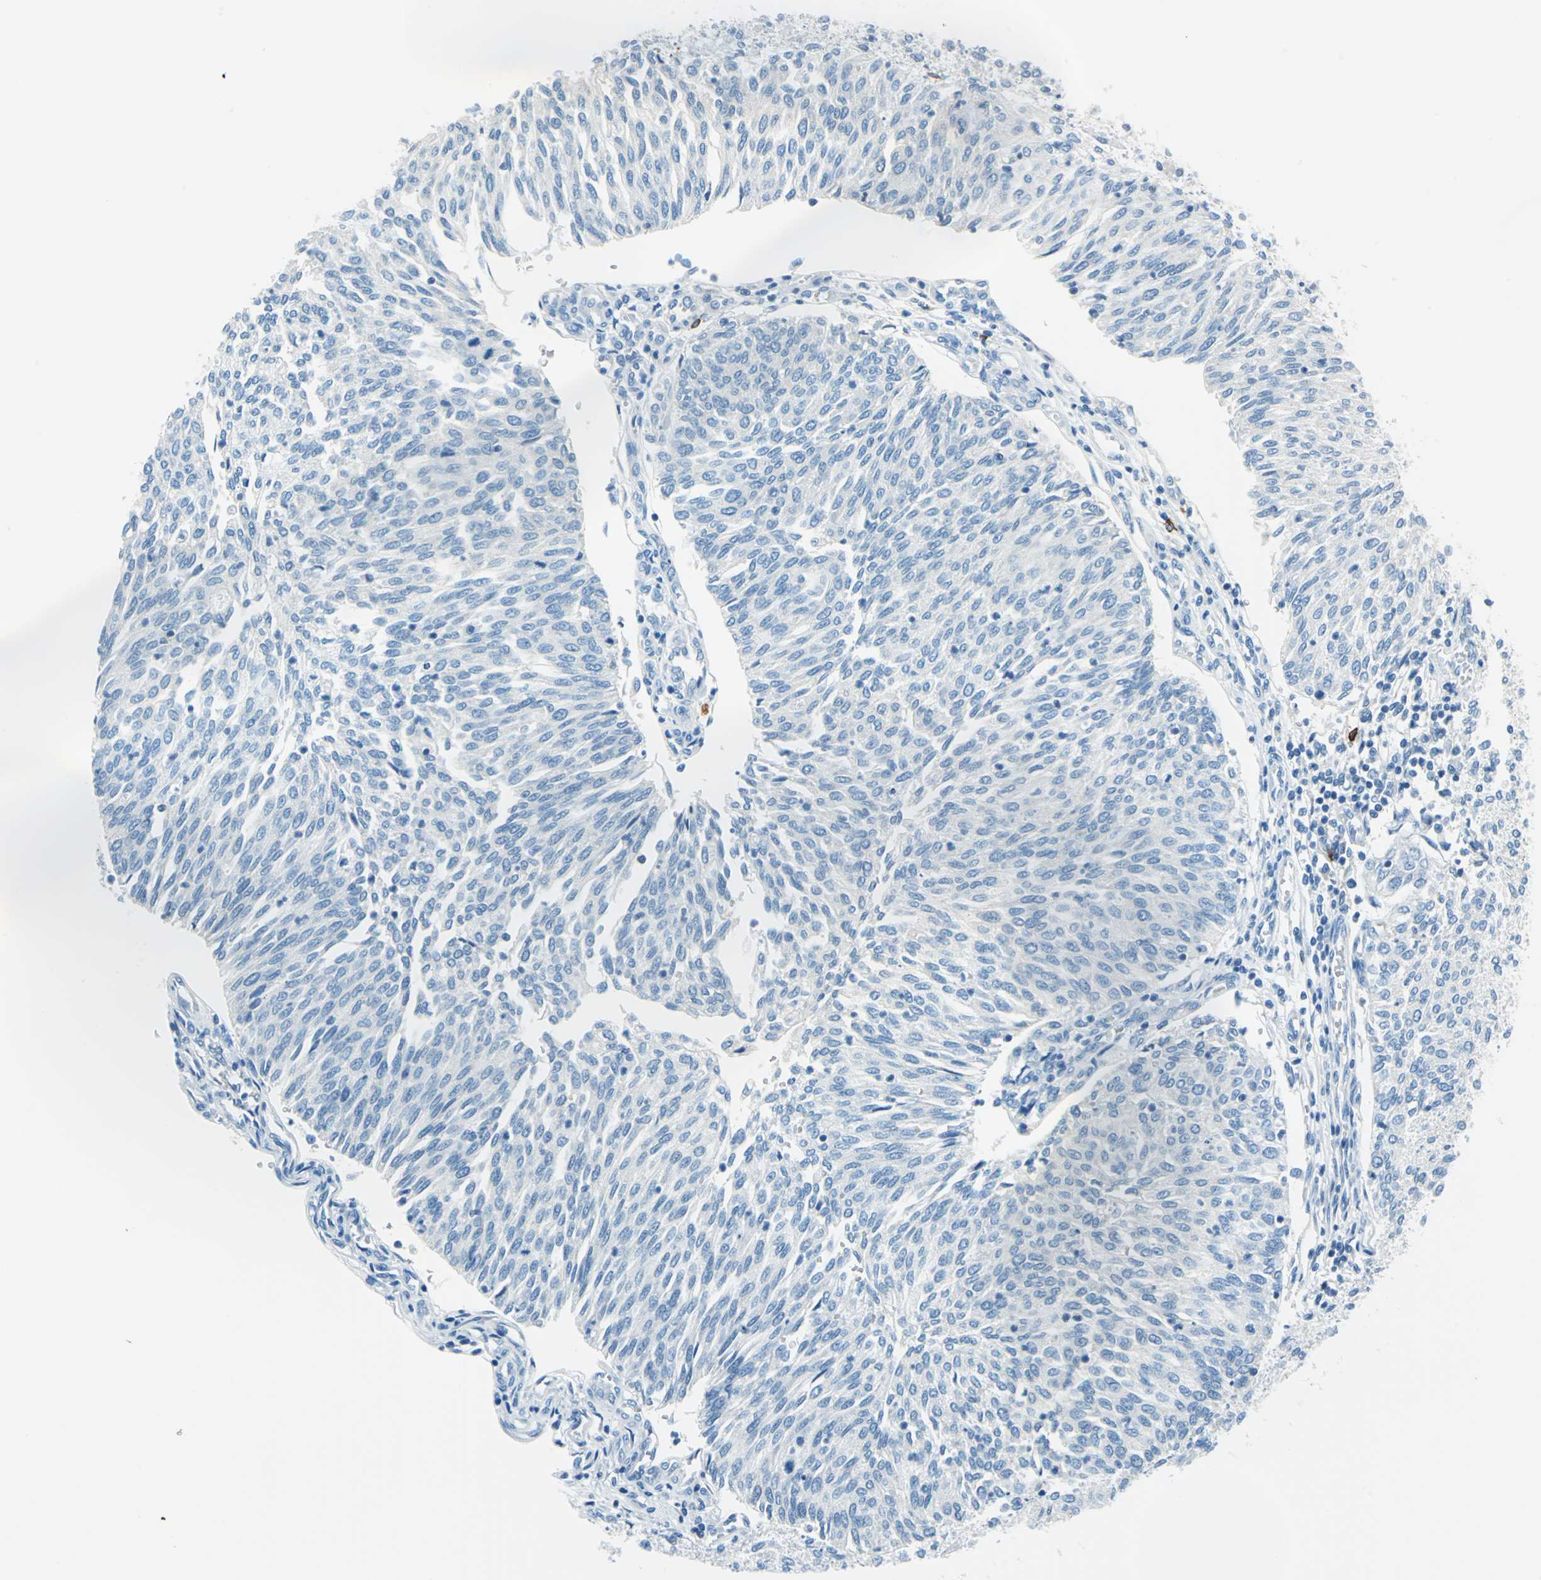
{"staining": {"intensity": "negative", "quantity": "none", "location": "none"}, "tissue": "urothelial cancer", "cell_type": "Tumor cells", "image_type": "cancer", "snomed": [{"axis": "morphology", "description": "Urothelial carcinoma, Low grade"}, {"axis": "topography", "description": "Urinary bladder"}], "caption": "Tumor cells are negative for protein expression in human urothelial cancer. Nuclei are stained in blue.", "gene": "CPA3", "patient": {"sex": "female", "age": 79}}